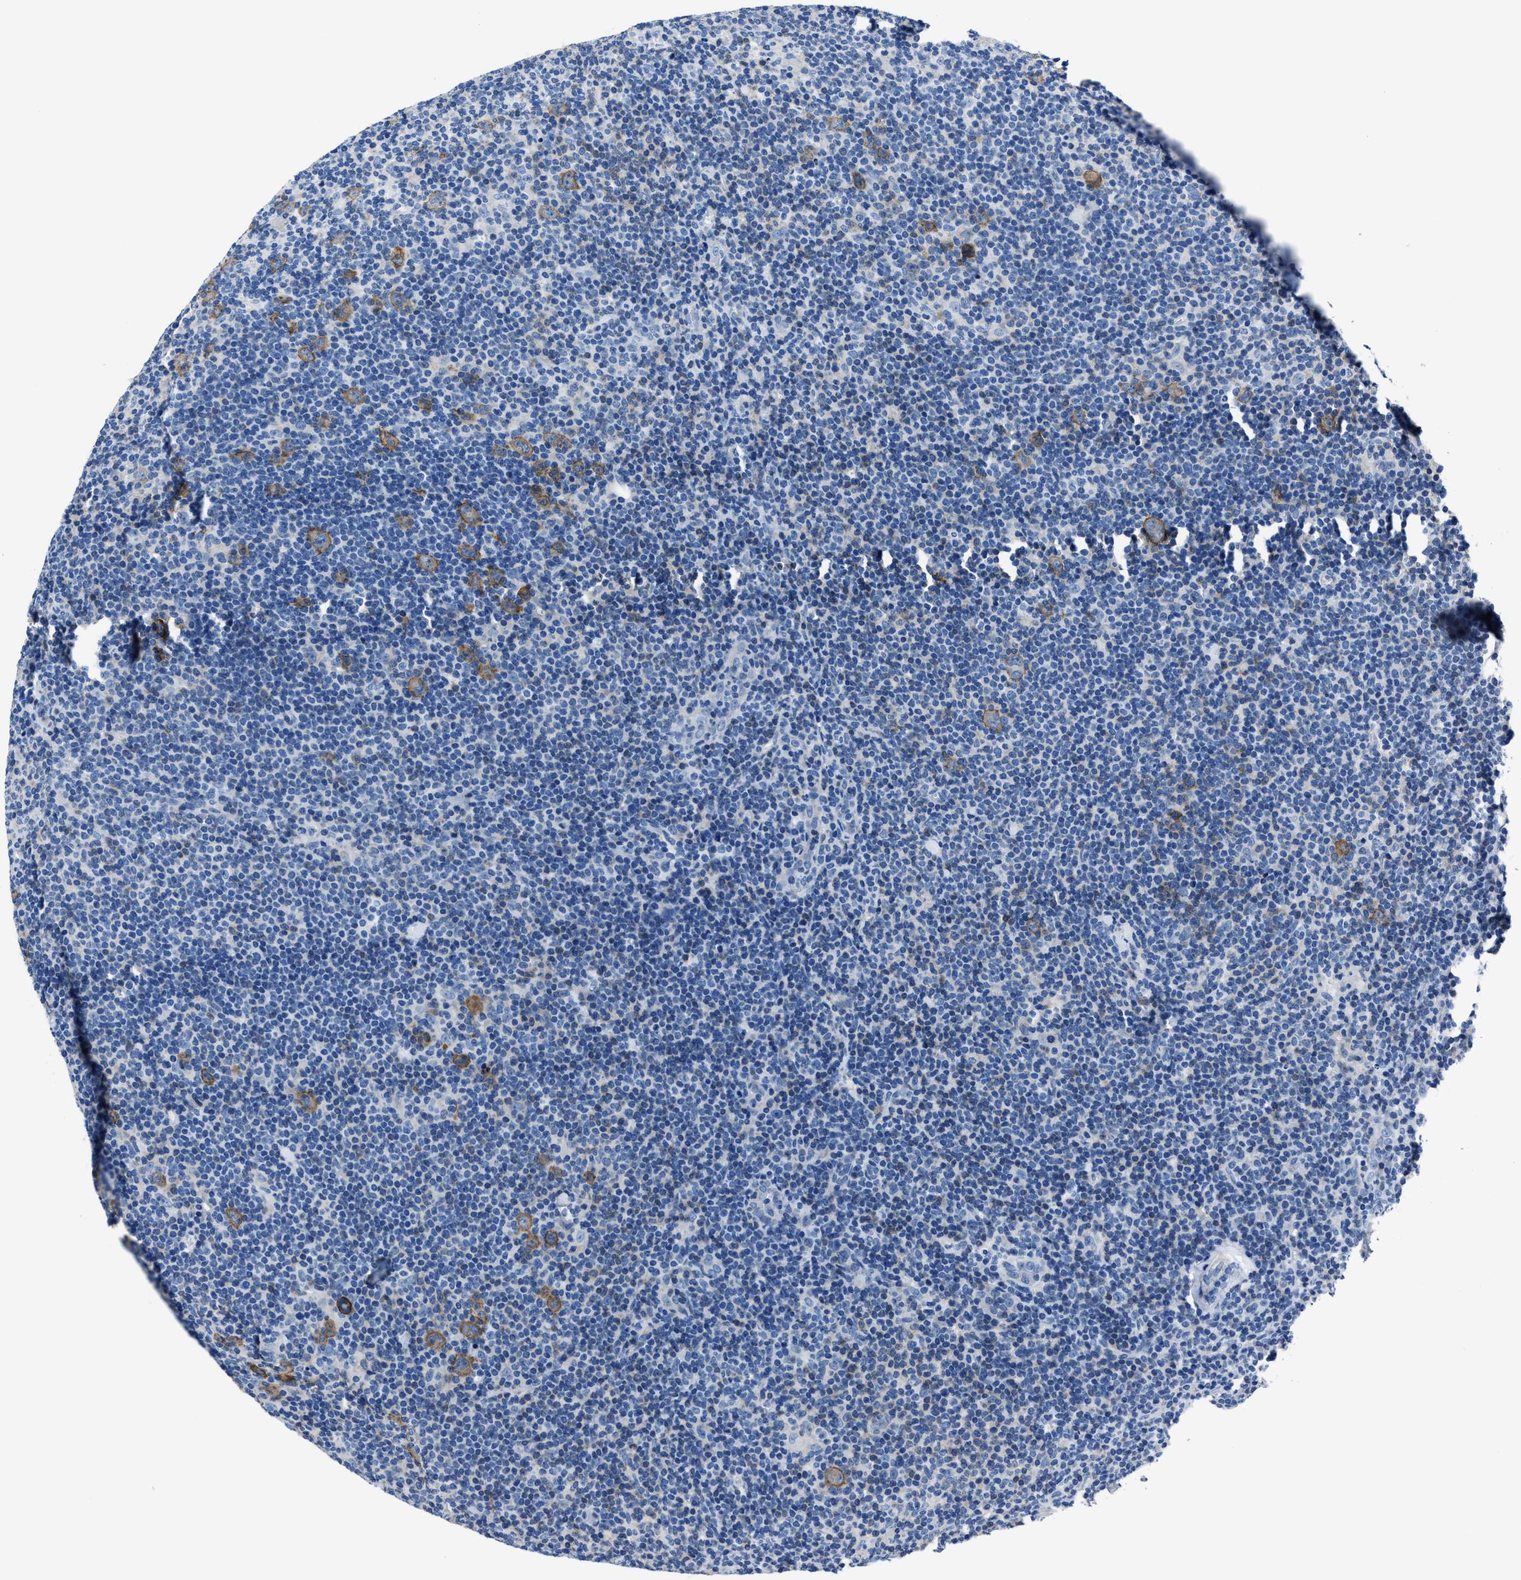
{"staining": {"intensity": "moderate", "quantity": ">75%", "location": "cytoplasmic/membranous"}, "tissue": "lymphoma", "cell_type": "Tumor cells", "image_type": "cancer", "snomed": [{"axis": "morphology", "description": "Hodgkin's disease, NOS"}, {"axis": "topography", "description": "Lymph node"}], "caption": "IHC micrograph of neoplastic tissue: Hodgkin's disease stained using immunohistochemistry demonstrates medium levels of moderate protein expression localized specifically in the cytoplasmic/membranous of tumor cells, appearing as a cytoplasmic/membranous brown color.", "gene": "LMO7", "patient": {"sex": "female", "age": 57}}